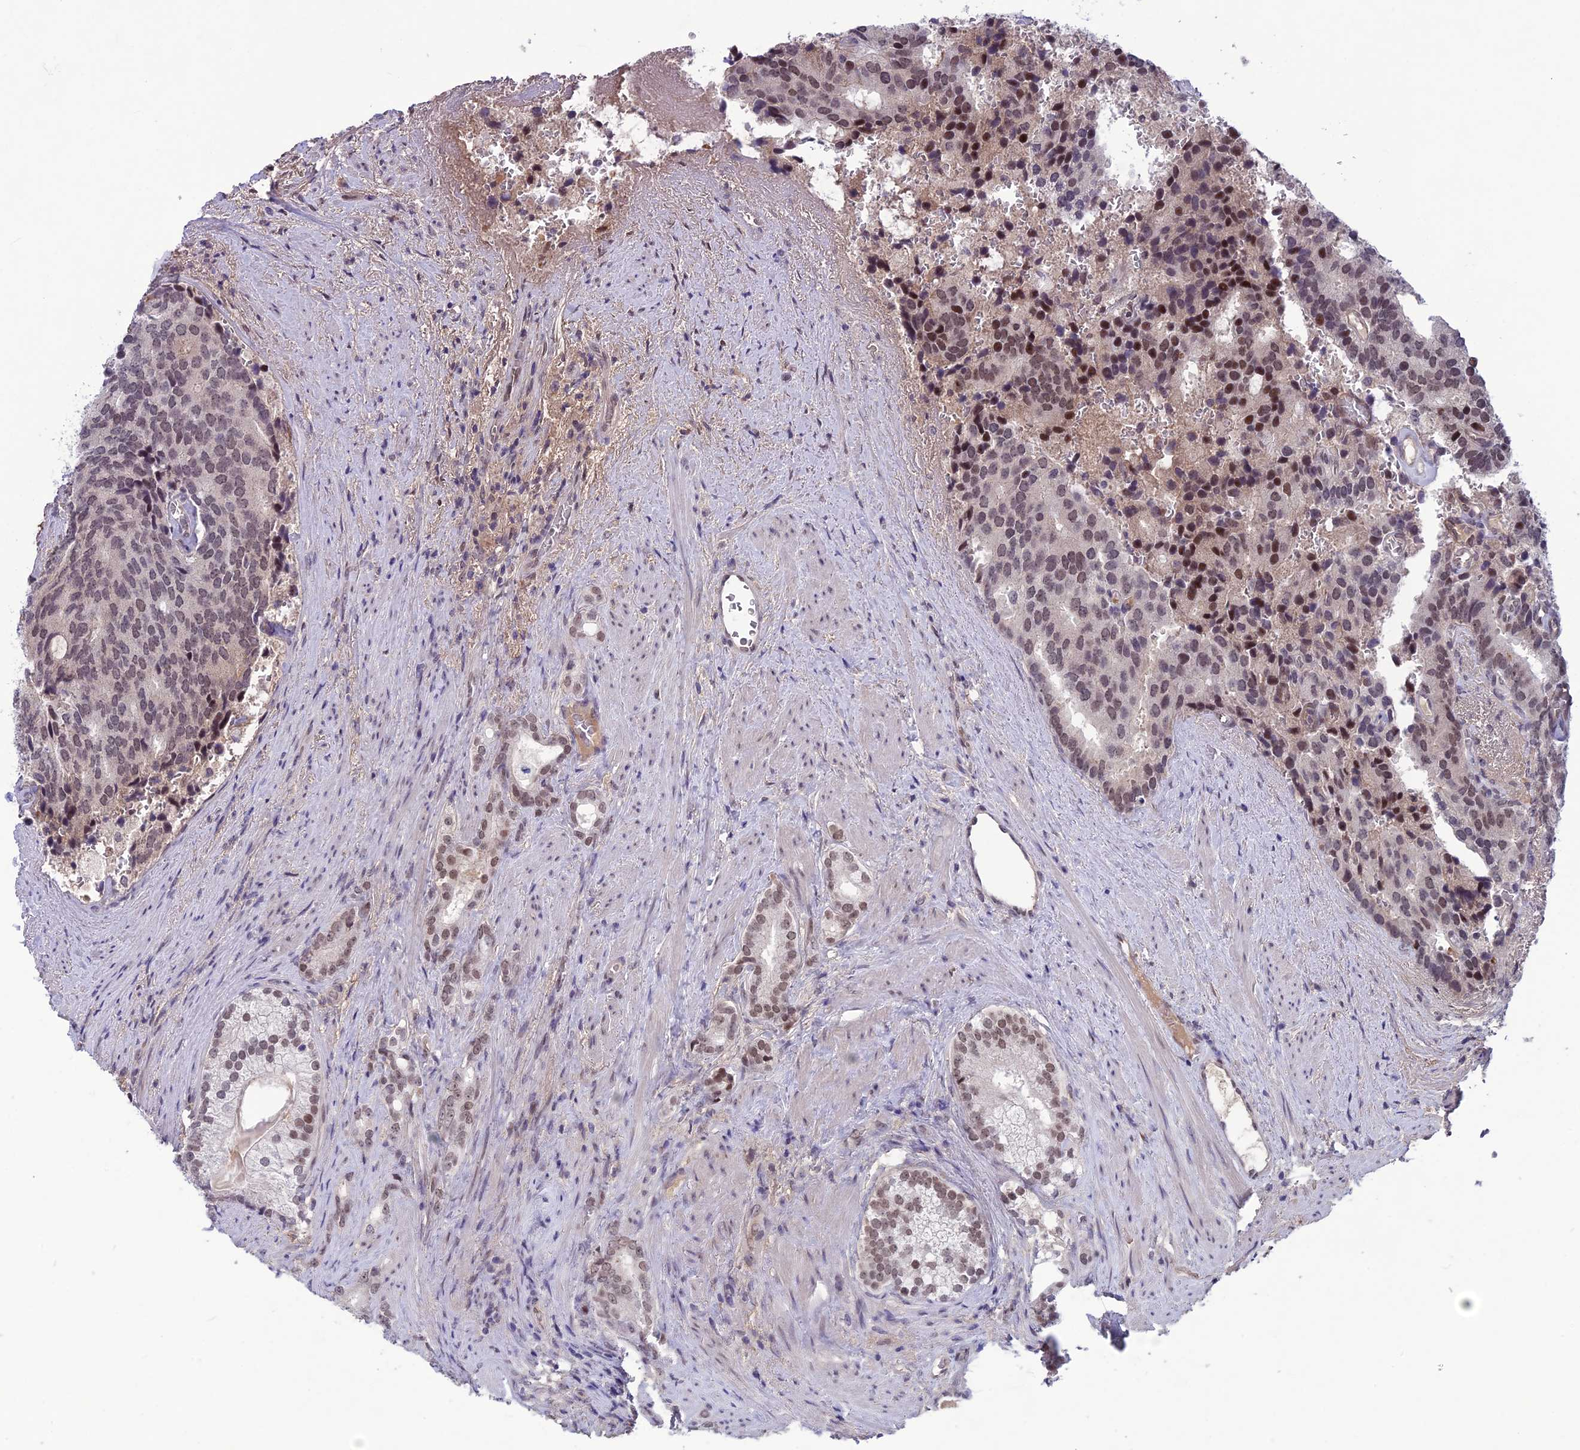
{"staining": {"intensity": "moderate", "quantity": "25%-75%", "location": "nuclear"}, "tissue": "prostate cancer", "cell_type": "Tumor cells", "image_type": "cancer", "snomed": [{"axis": "morphology", "description": "Adenocarcinoma, Low grade"}, {"axis": "topography", "description": "Prostate"}], "caption": "About 25%-75% of tumor cells in prostate cancer reveal moderate nuclear protein positivity as visualized by brown immunohistochemical staining.", "gene": "FKBPL", "patient": {"sex": "male", "age": 71}}